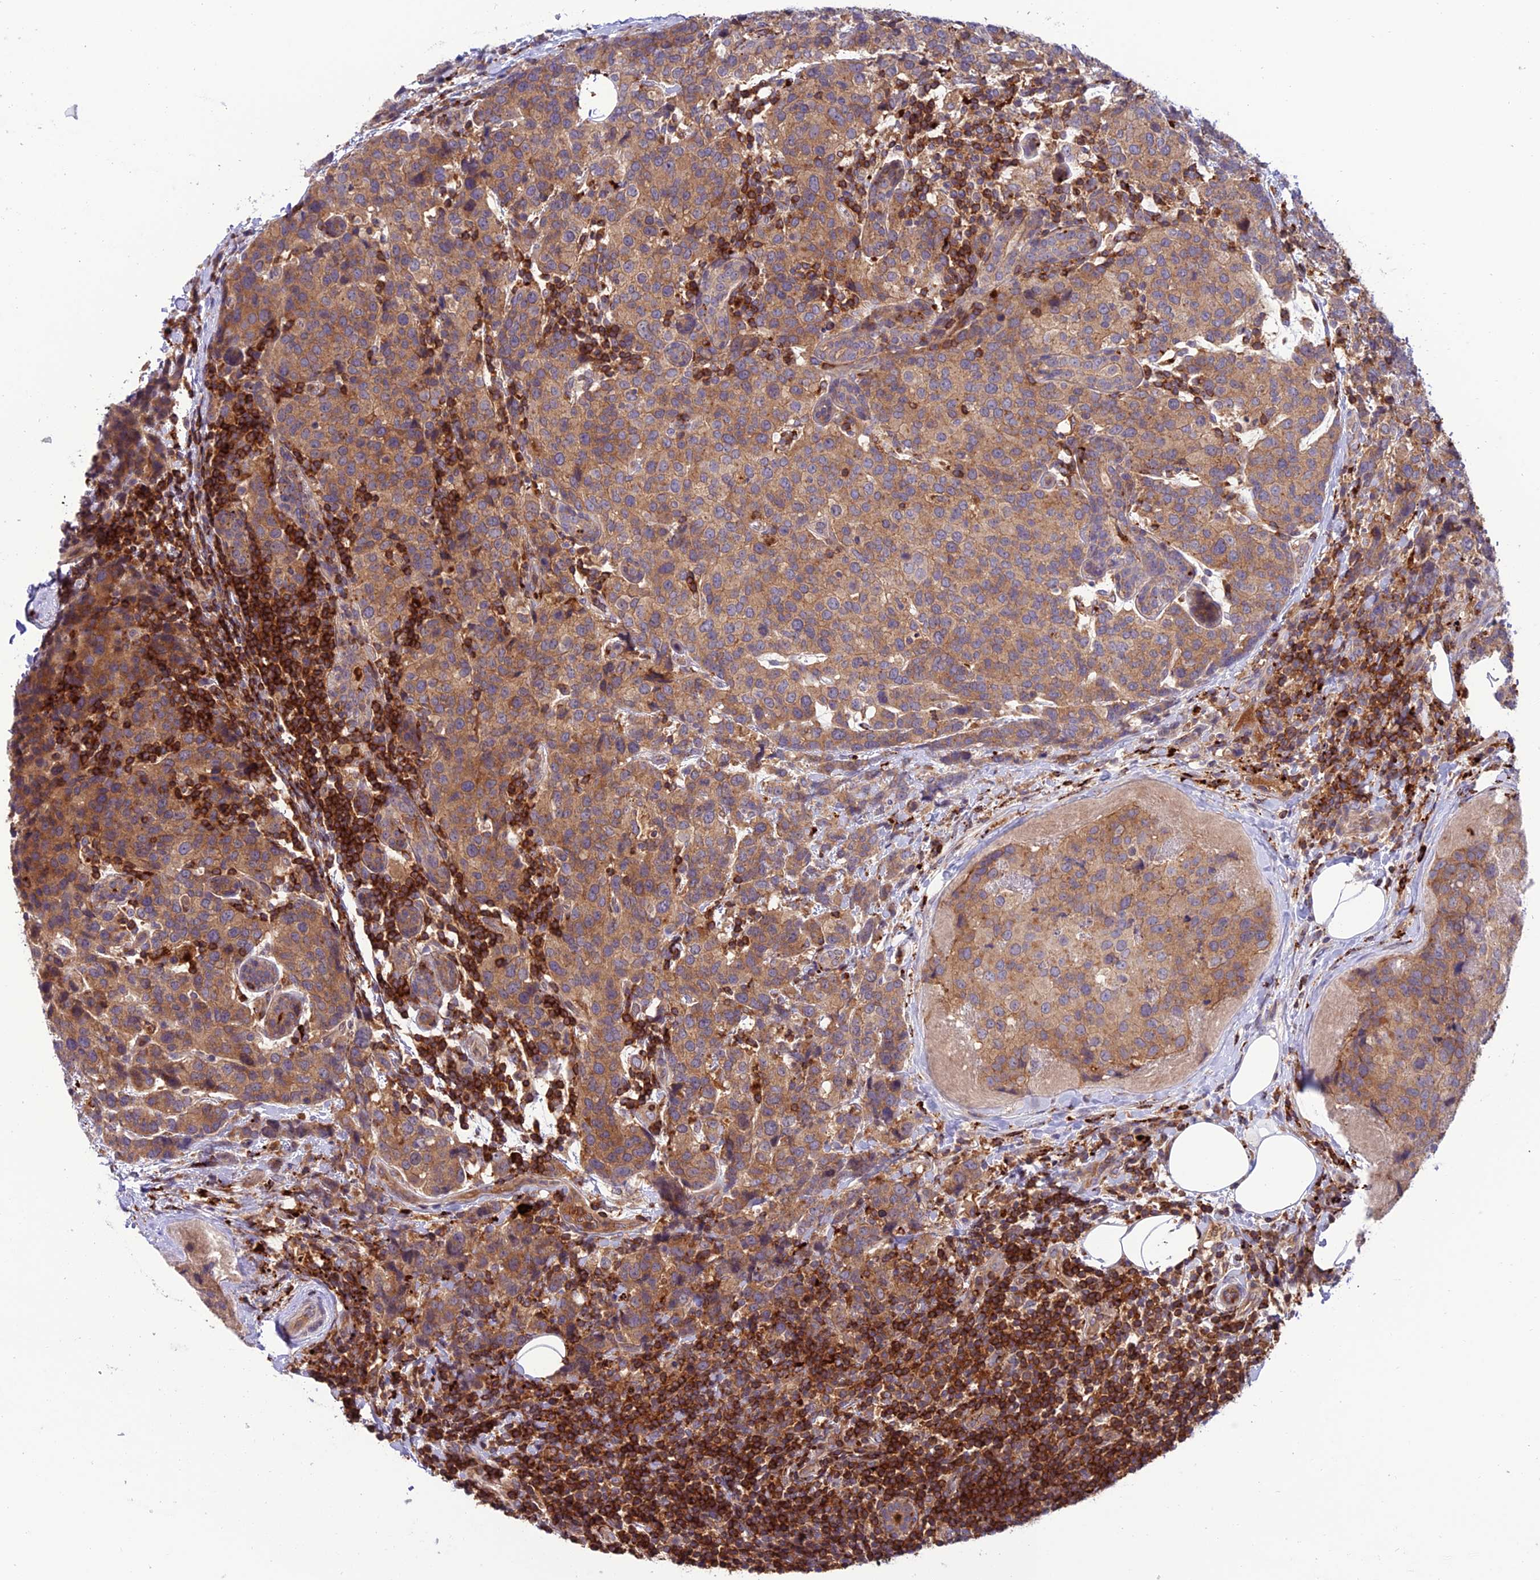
{"staining": {"intensity": "moderate", "quantity": ">75%", "location": "cytoplasmic/membranous"}, "tissue": "breast cancer", "cell_type": "Tumor cells", "image_type": "cancer", "snomed": [{"axis": "morphology", "description": "Lobular carcinoma"}, {"axis": "topography", "description": "Breast"}], "caption": "There is medium levels of moderate cytoplasmic/membranous expression in tumor cells of lobular carcinoma (breast), as demonstrated by immunohistochemical staining (brown color).", "gene": "ARHGEF18", "patient": {"sex": "female", "age": 59}}